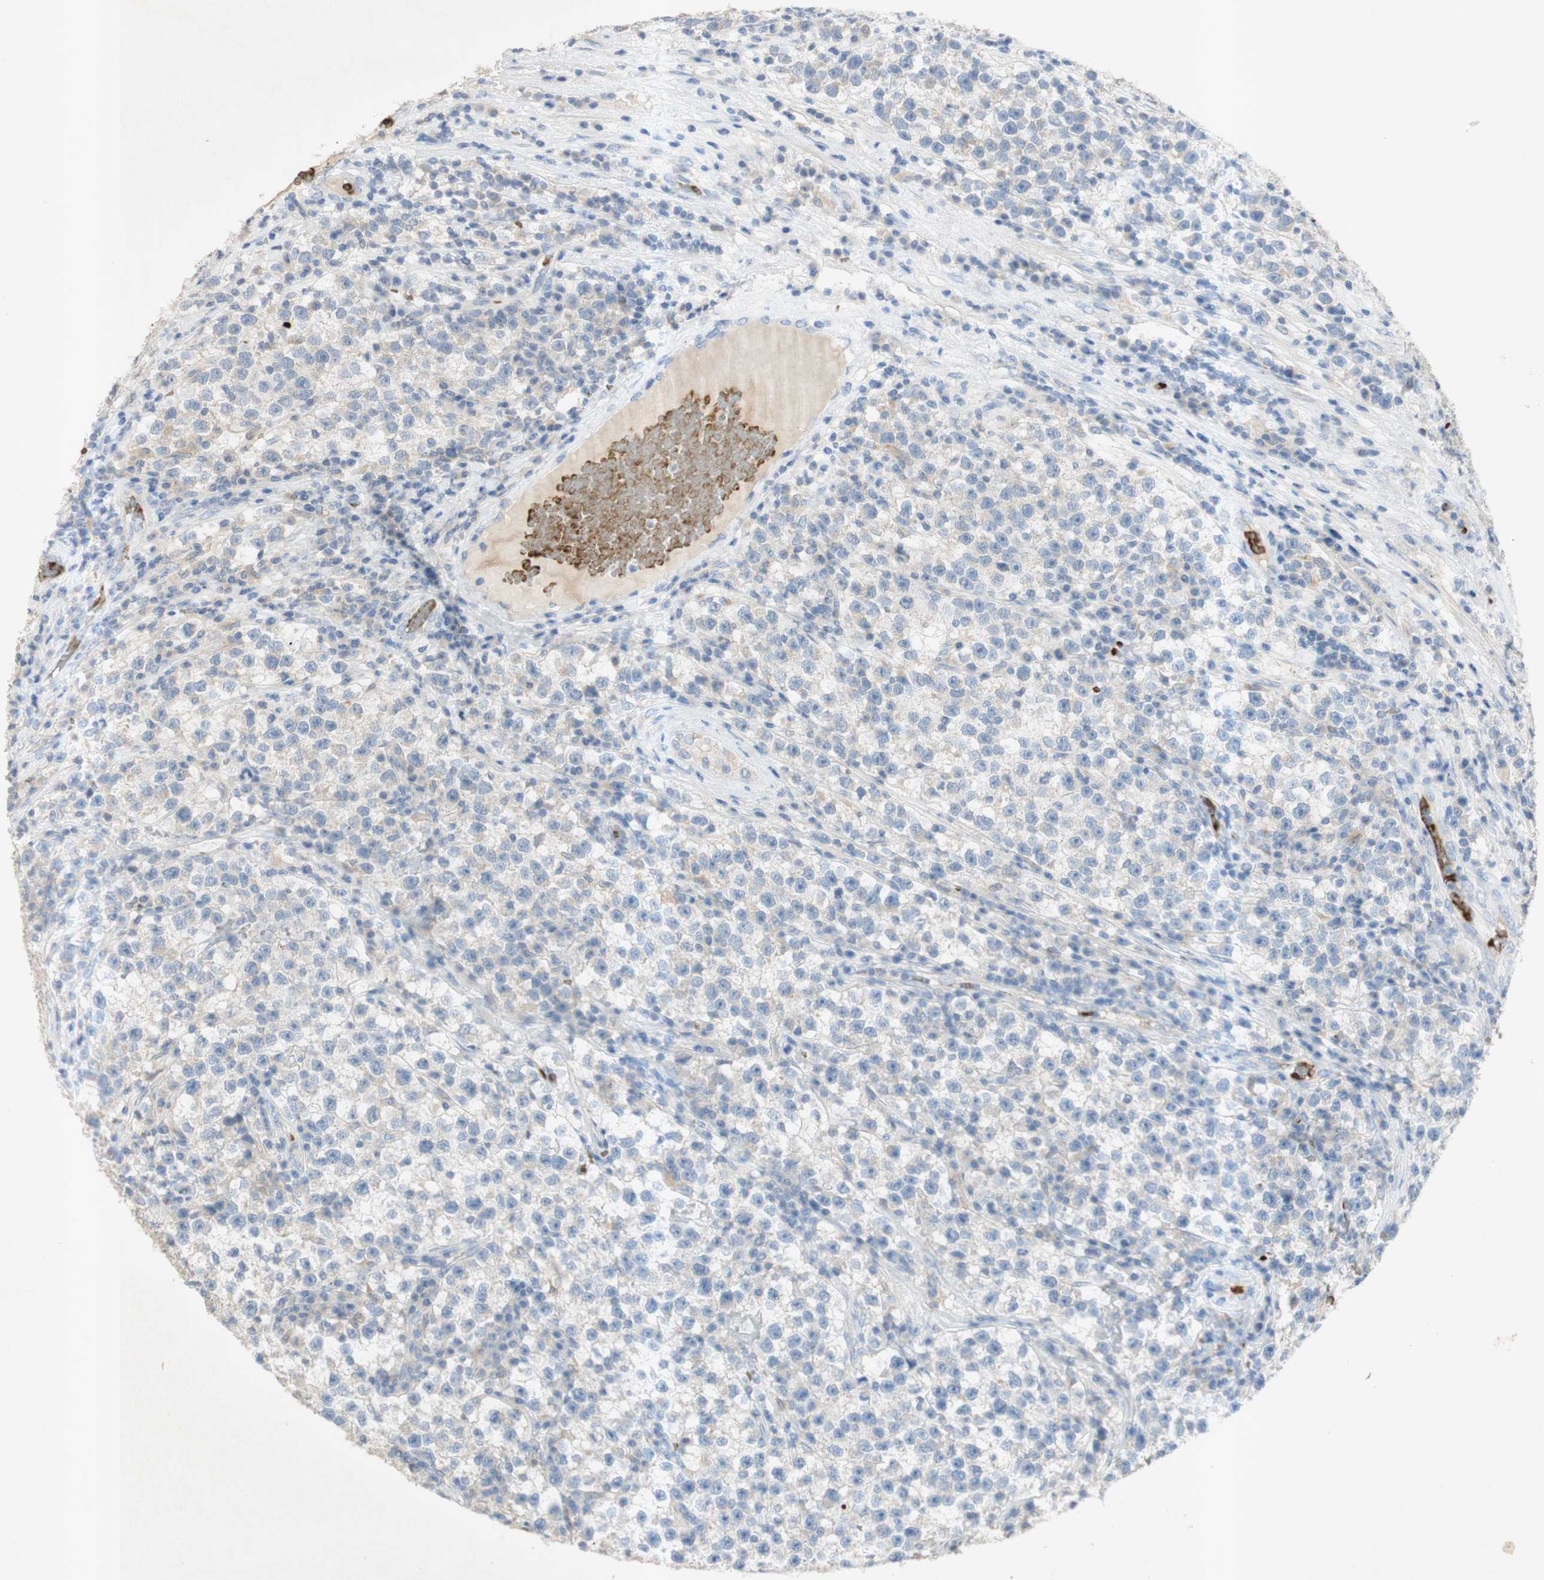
{"staining": {"intensity": "negative", "quantity": "none", "location": "none"}, "tissue": "testis cancer", "cell_type": "Tumor cells", "image_type": "cancer", "snomed": [{"axis": "morphology", "description": "Seminoma, NOS"}, {"axis": "topography", "description": "Testis"}], "caption": "A high-resolution micrograph shows immunohistochemistry staining of testis cancer, which displays no significant positivity in tumor cells.", "gene": "EPO", "patient": {"sex": "male", "age": 22}}